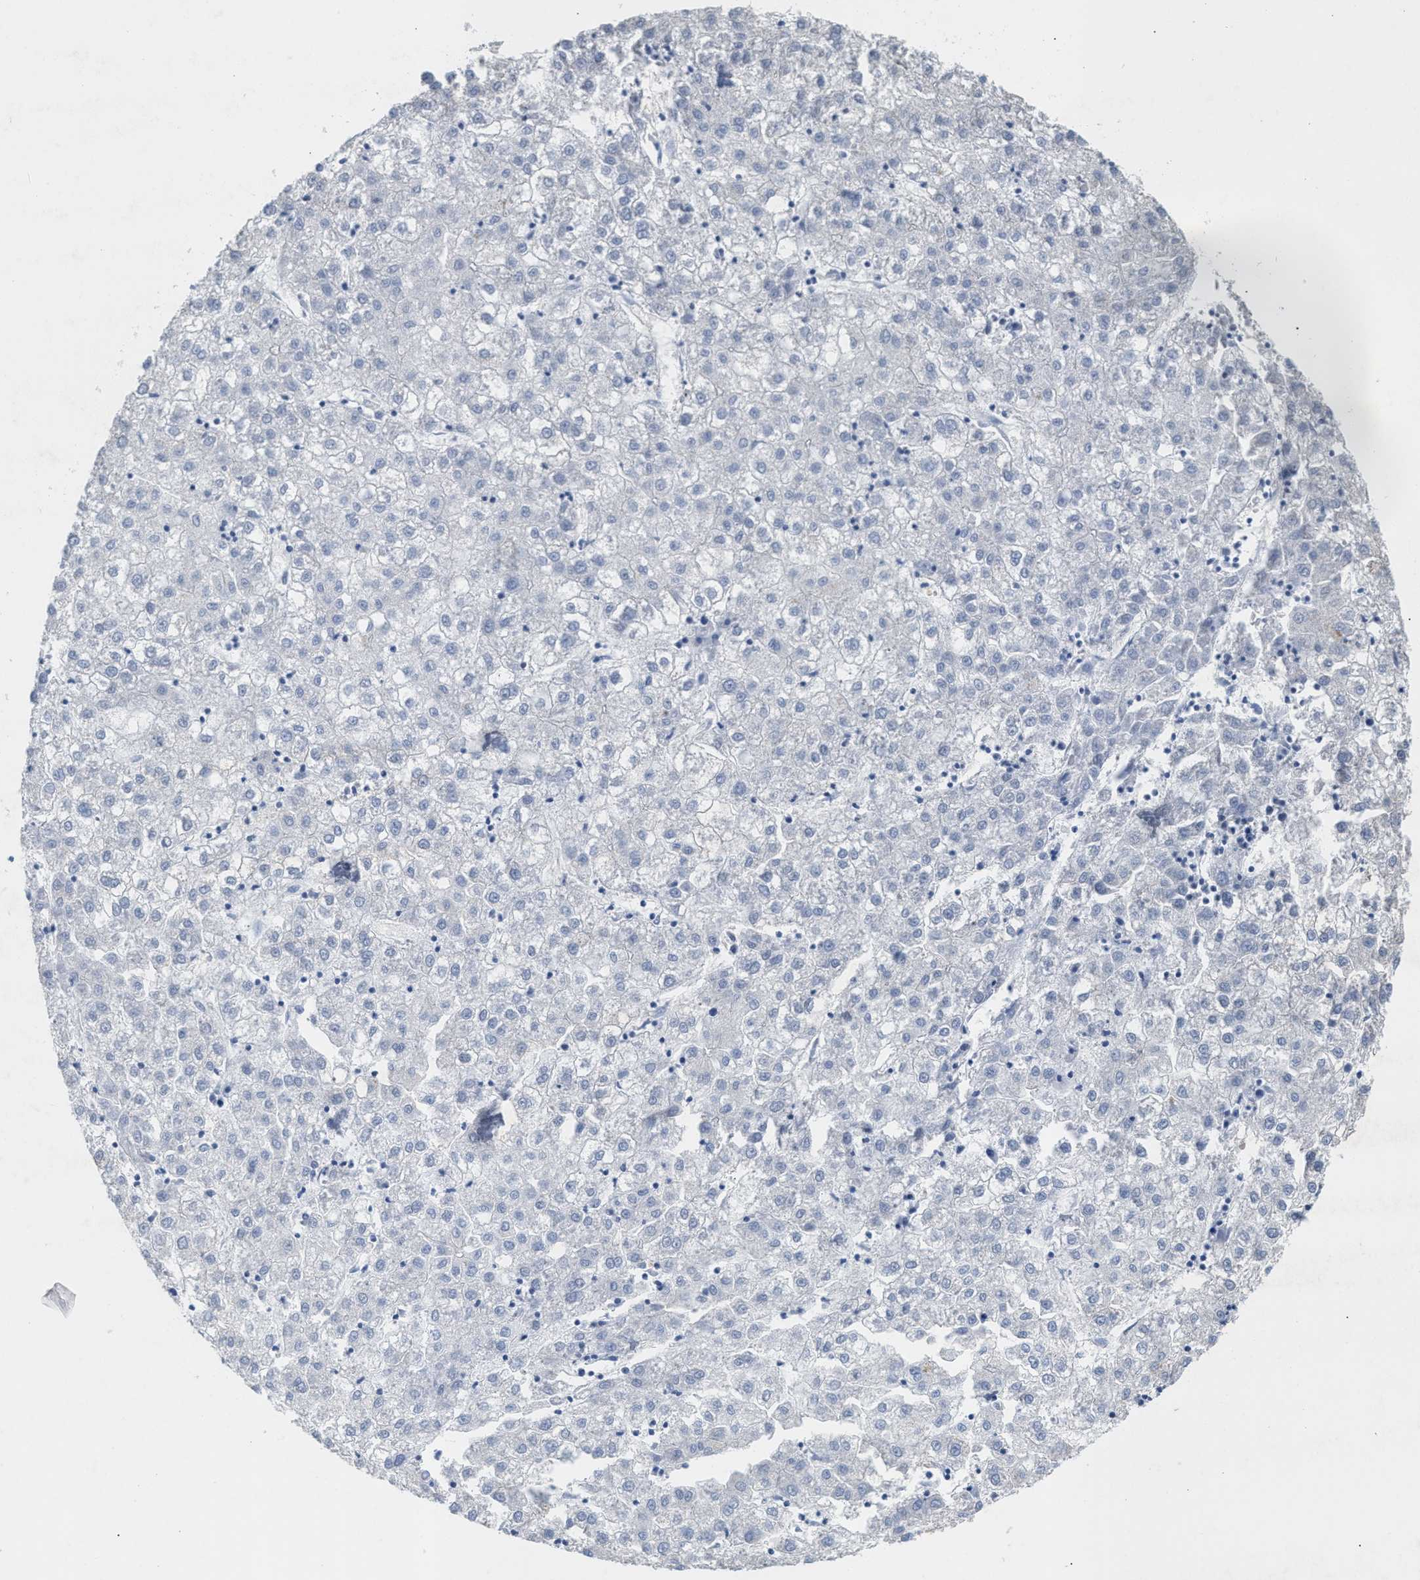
{"staining": {"intensity": "negative", "quantity": "none", "location": "none"}, "tissue": "liver cancer", "cell_type": "Tumor cells", "image_type": "cancer", "snomed": [{"axis": "morphology", "description": "Carcinoma, Hepatocellular, NOS"}, {"axis": "topography", "description": "Liver"}], "caption": "This is a histopathology image of IHC staining of liver hepatocellular carcinoma, which shows no expression in tumor cells.", "gene": "APOH", "patient": {"sex": "male", "age": 72}}